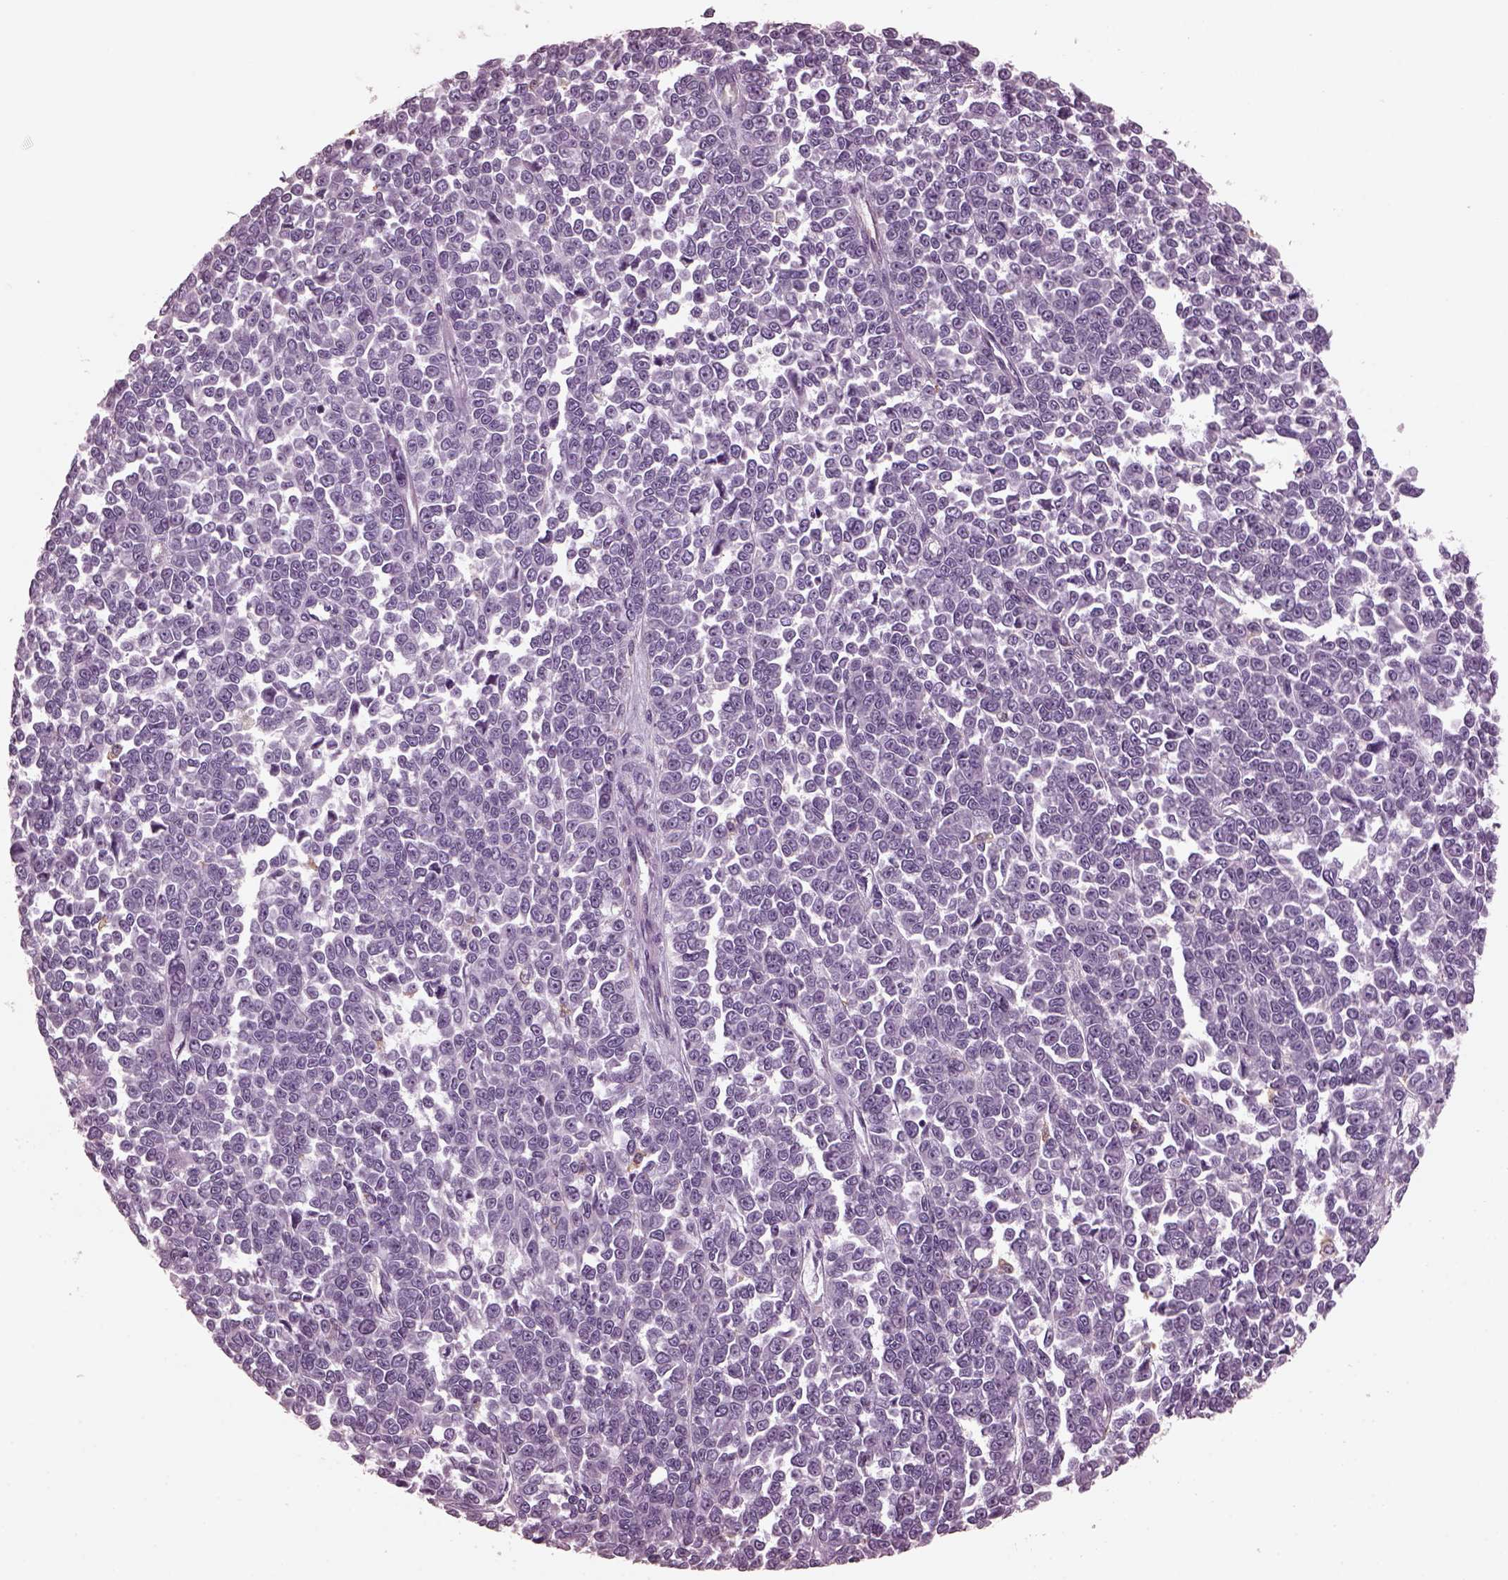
{"staining": {"intensity": "negative", "quantity": "none", "location": "none"}, "tissue": "melanoma", "cell_type": "Tumor cells", "image_type": "cancer", "snomed": [{"axis": "morphology", "description": "Malignant melanoma, NOS"}, {"axis": "topography", "description": "Skin"}], "caption": "This is a histopathology image of immunohistochemistry staining of melanoma, which shows no staining in tumor cells. (Stains: DAB IHC with hematoxylin counter stain, Microscopy: brightfield microscopy at high magnification).", "gene": "CGA", "patient": {"sex": "female", "age": 95}}